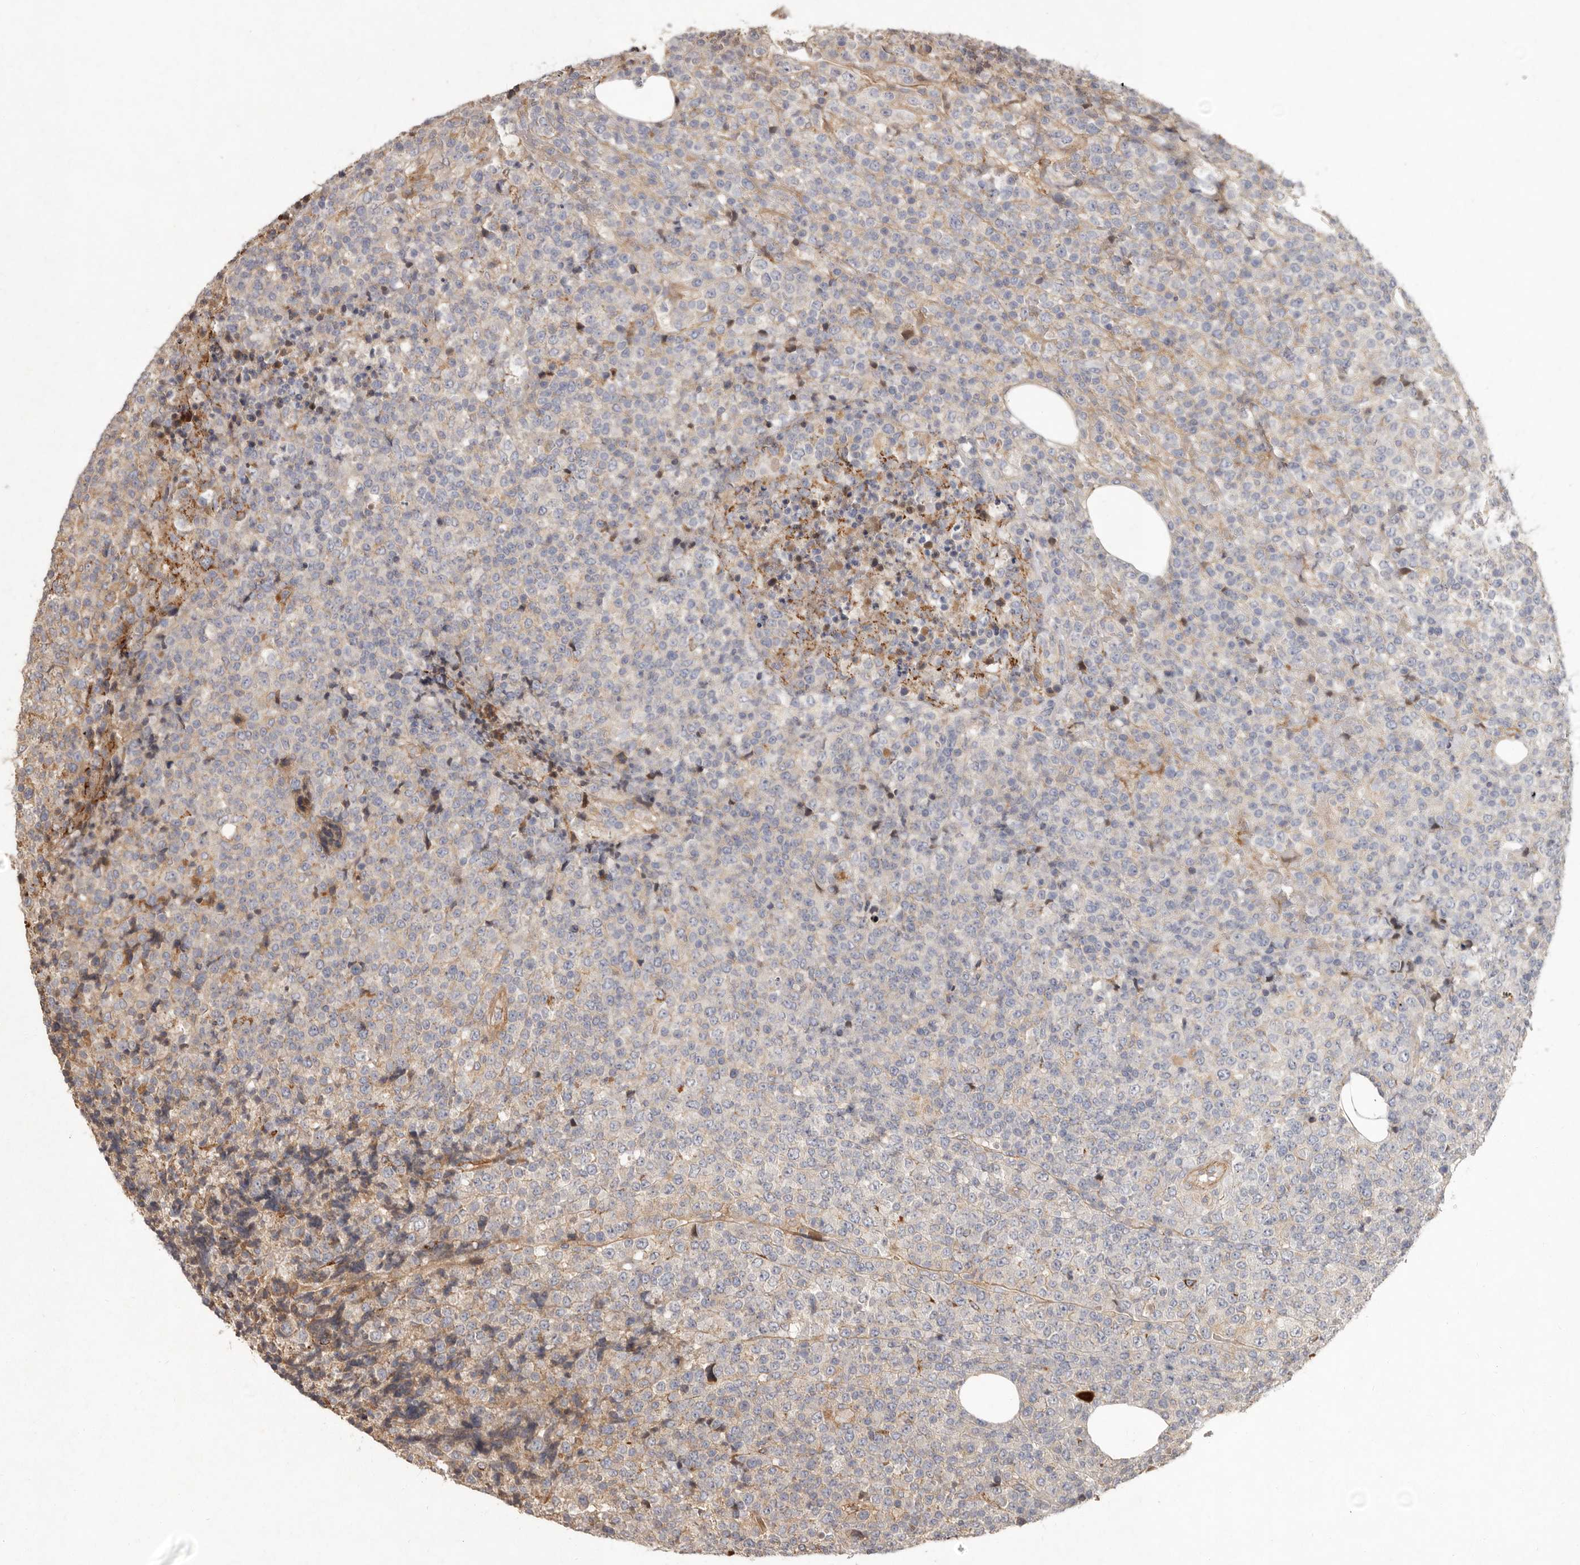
{"staining": {"intensity": "negative", "quantity": "none", "location": "none"}, "tissue": "lymphoma", "cell_type": "Tumor cells", "image_type": "cancer", "snomed": [{"axis": "morphology", "description": "Malignant lymphoma, non-Hodgkin's type, High grade"}, {"axis": "topography", "description": "Lymph node"}], "caption": "Immunohistochemistry image of human lymphoma stained for a protein (brown), which displays no positivity in tumor cells.", "gene": "SEMA3A", "patient": {"sex": "male", "age": 13}}